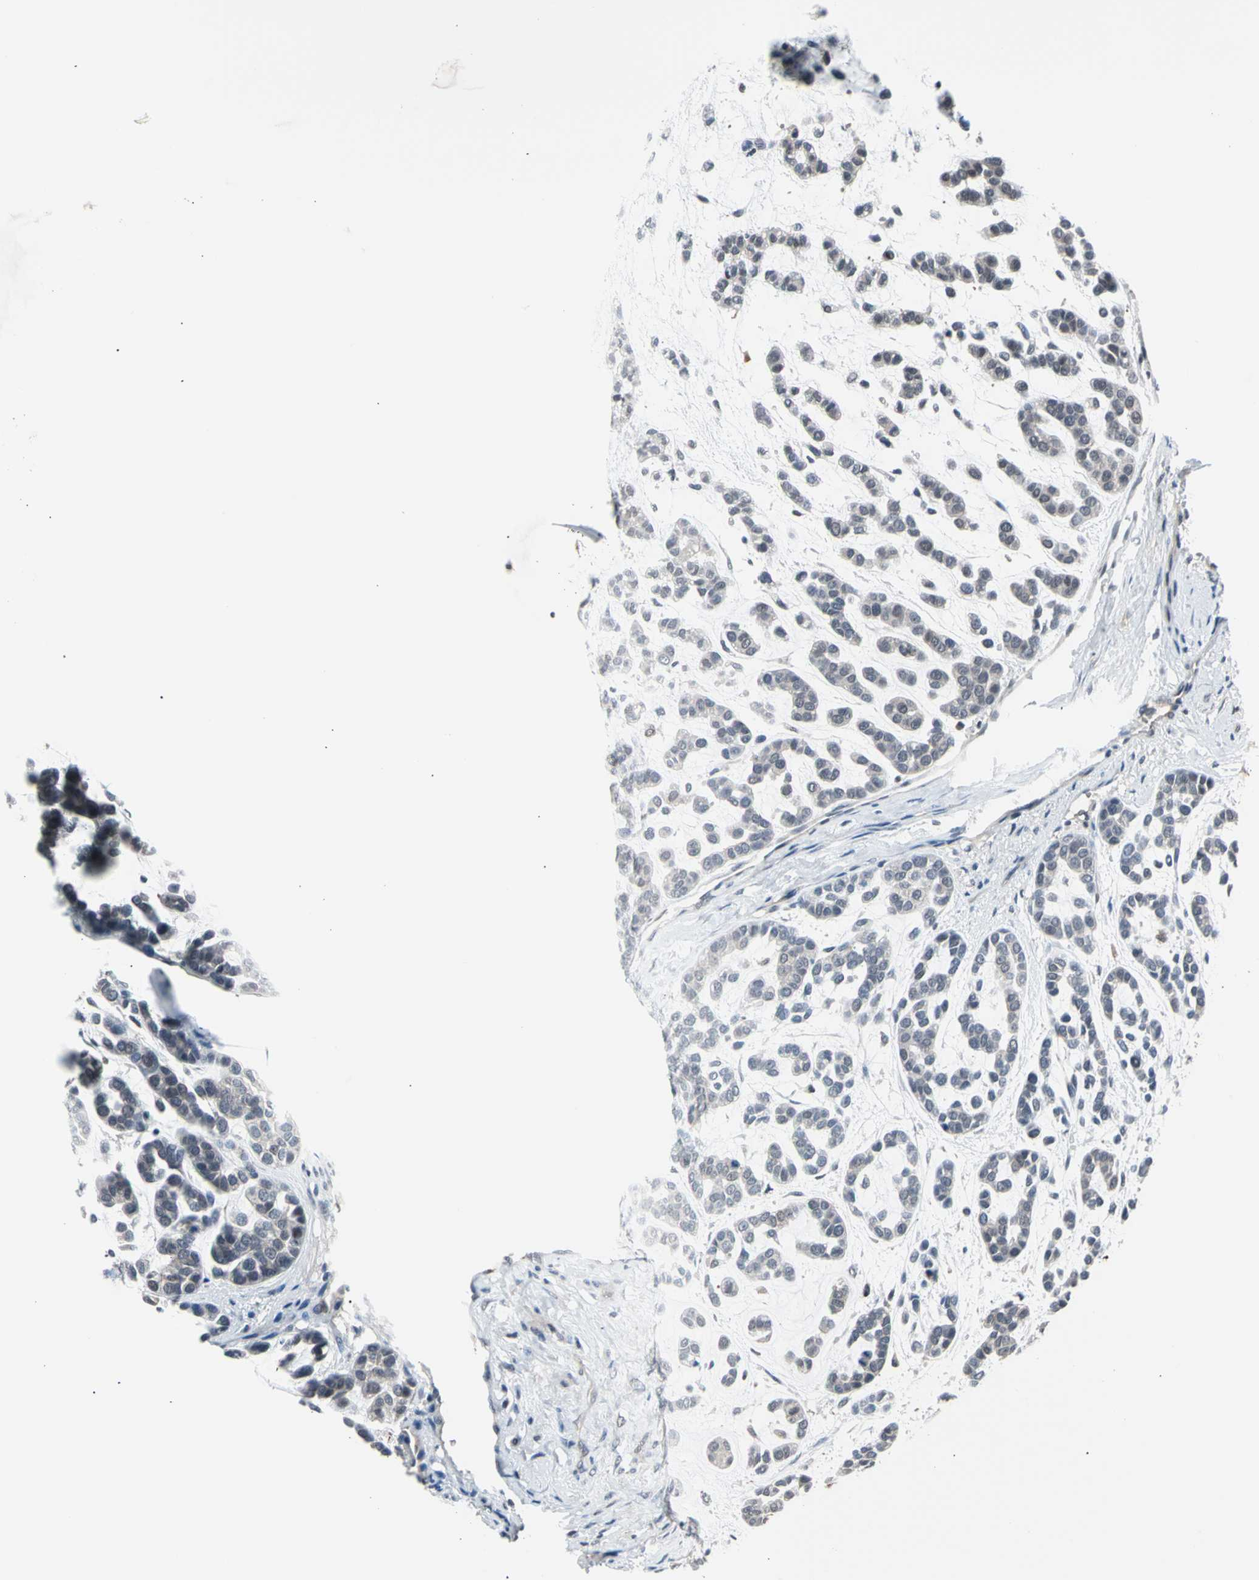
{"staining": {"intensity": "weak", "quantity": "<25%", "location": "cytoplasmic/membranous"}, "tissue": "head and neck cancer", "cell_type": "Tumor cells", "image_type": "cancer", "snomed": [{"axis": "morphology", "description": "Adenocarcinoma, NOS"}, {"axis": "morphology", "description": "Adenoma, NOS"}, {"axis": "topography", "description": "Head-Neck"}], "caption": "This is a image of IHC staining of adenoma (head and neck), which shows no staining in tumor cells. (Immunohistochemistry, brightfield microscopy, high magnification).", "gene": "PSMA2", "patient": {"sex": "female", "age": 55}}